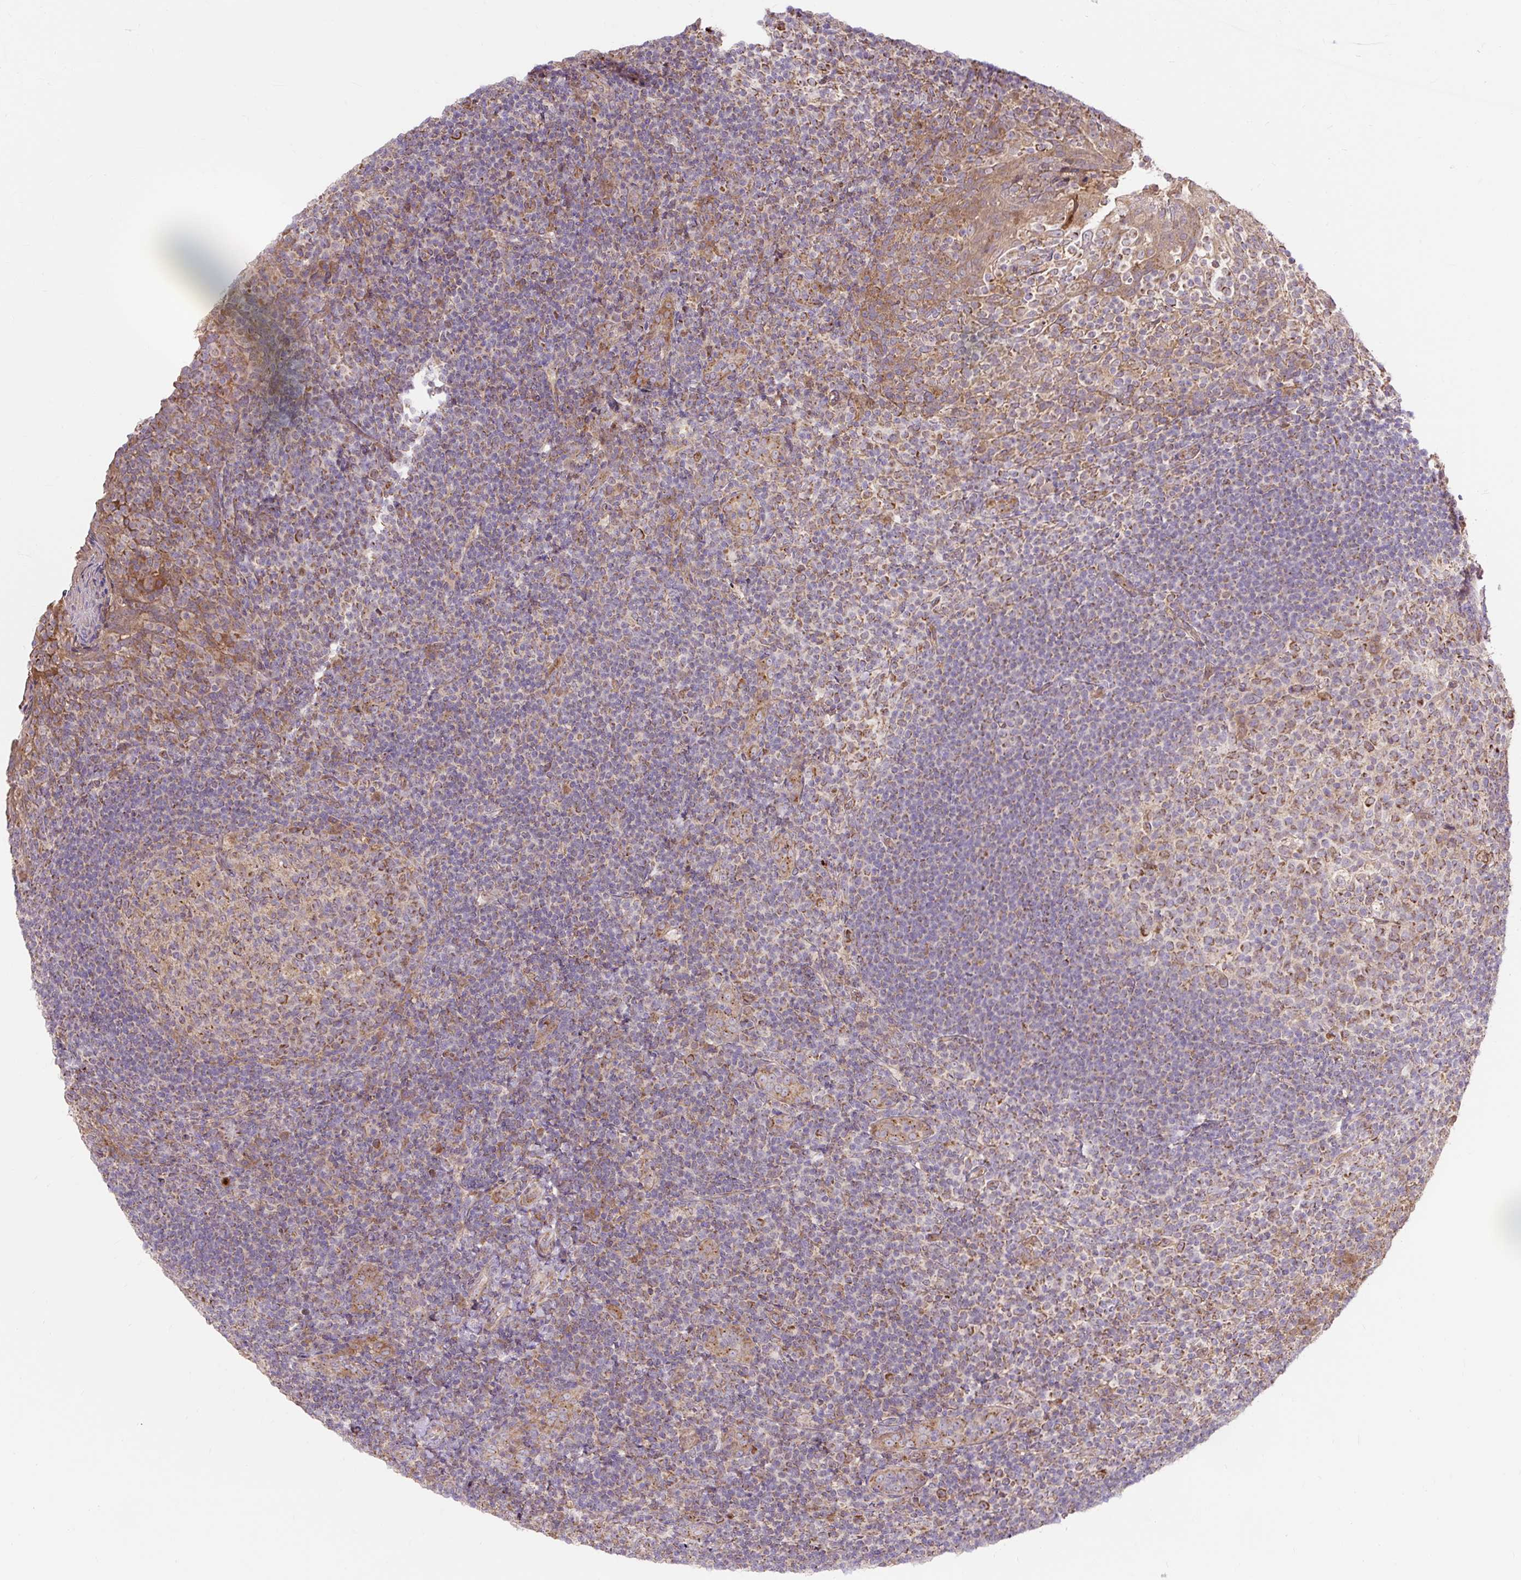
{"staining": {"intensity": "moderate", "quantity": ">75%", "location": "cytoplasmic/membranous"}, "tissue": "tonsil", "cell_type": "Germinal center cells", "image_type": "normal", "snomed": [{"axis": "morphology", "description": "Normal tissue, NOS"}, {"axis": "topography", "description": "Tonsil"}], "caption": "Approximately >75% of germinal center cells in benign tonsil reveal moderate cytoplasmic/membranous protein staining as visualized by brown immunohistochemical staining.", "gene": "TRIAP1", "patient": {"sex": "female", "age": 10}}